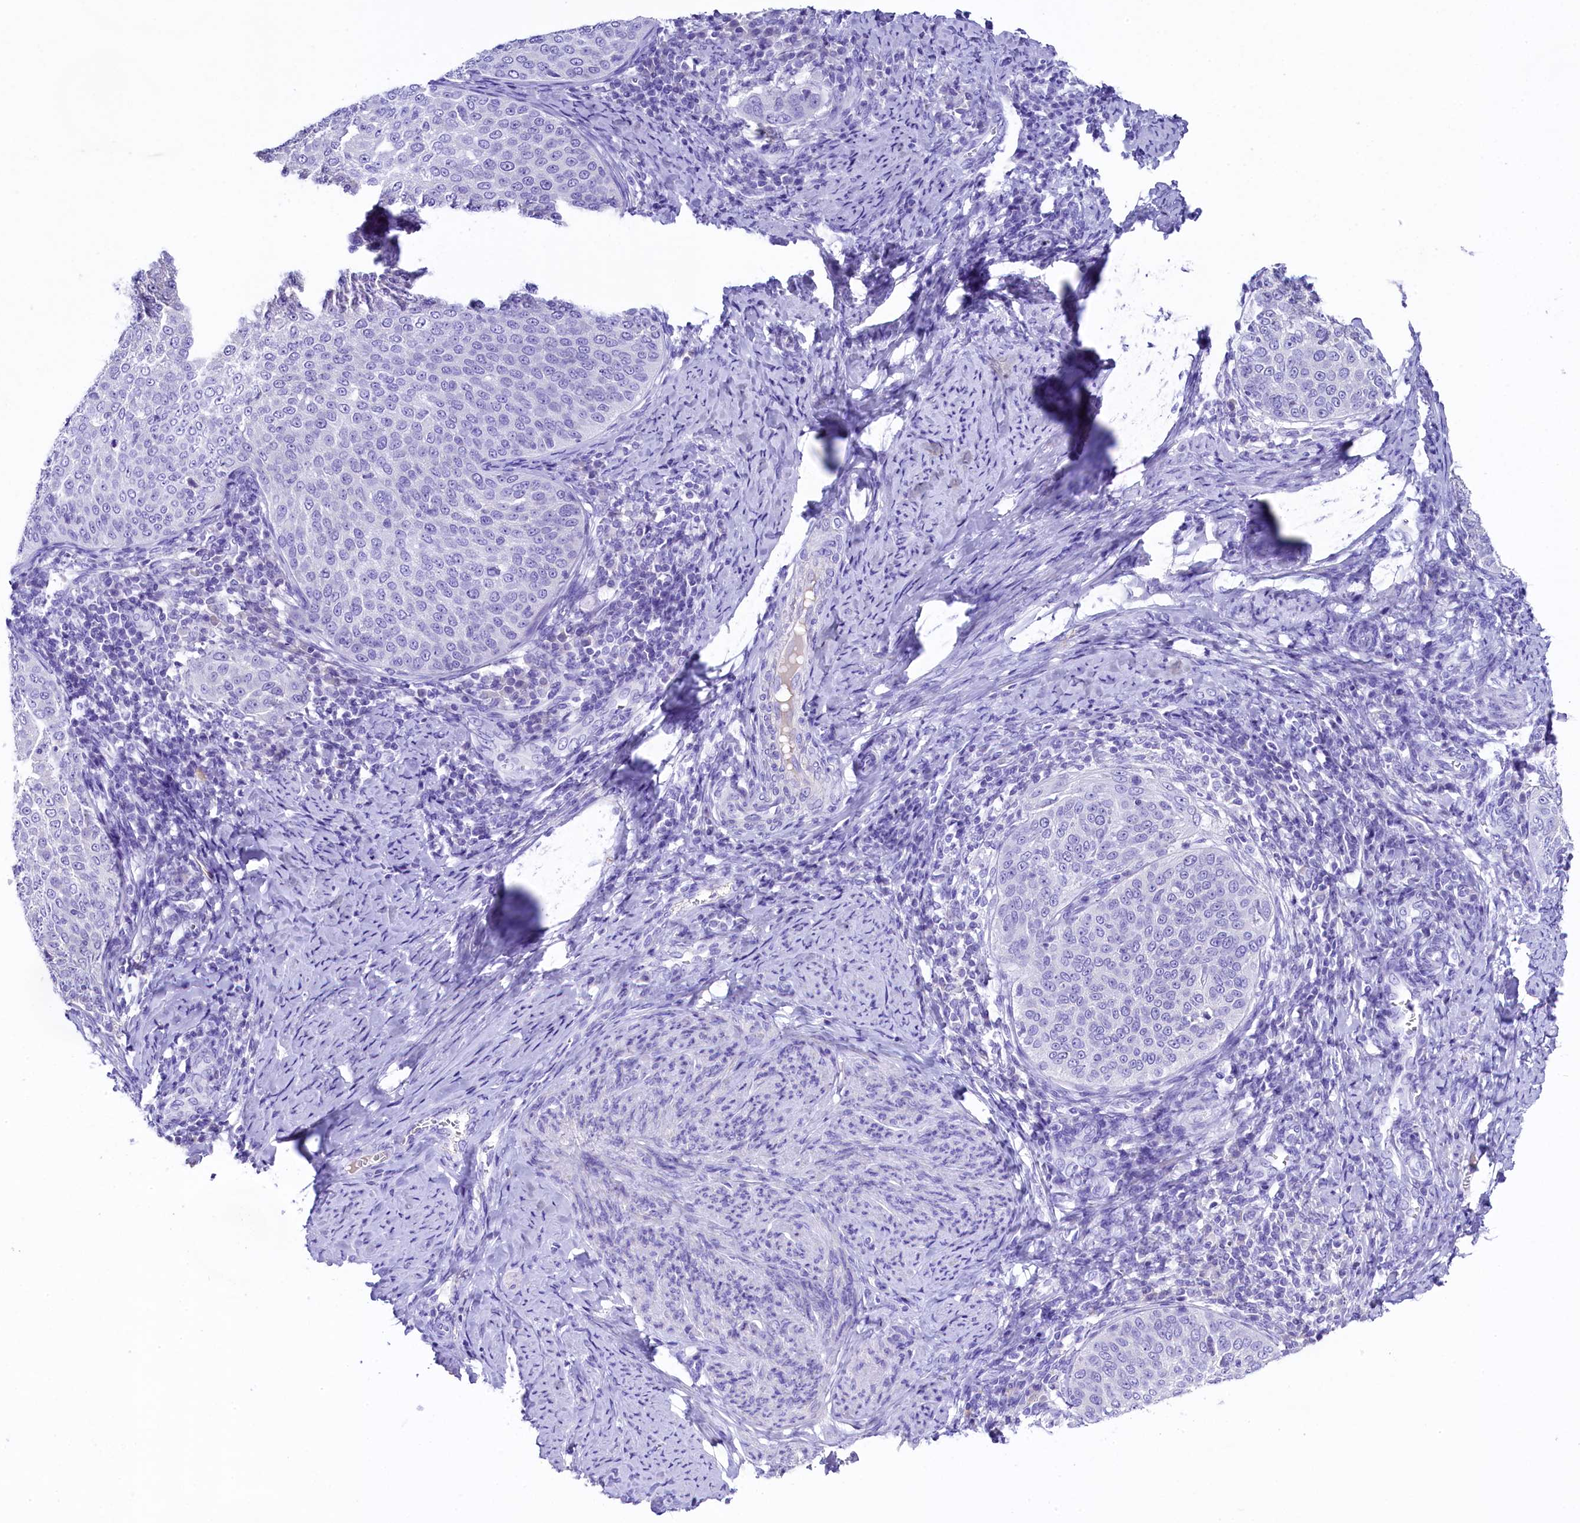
{"staining": {"intensity": "negative", "quantity": "none", "location": "none"}, "tissue": "cervical cancer", "cell_type": "Tumor cells", "image_type": "cancer", "snomed": [{"axis": "morphology", "description": "Squamous cell carcinoma, NOS"}, {"axis": "topography", "description": "Cervix"}], "caption": "A high-resolution micrograph shows IHC staining of cervical cancer (squamous cell carcinoma), which demonstrates no significant staining in tumor cells.", "gene": "SKIDA1", "patient": {"sex": "female", "age": 57}}